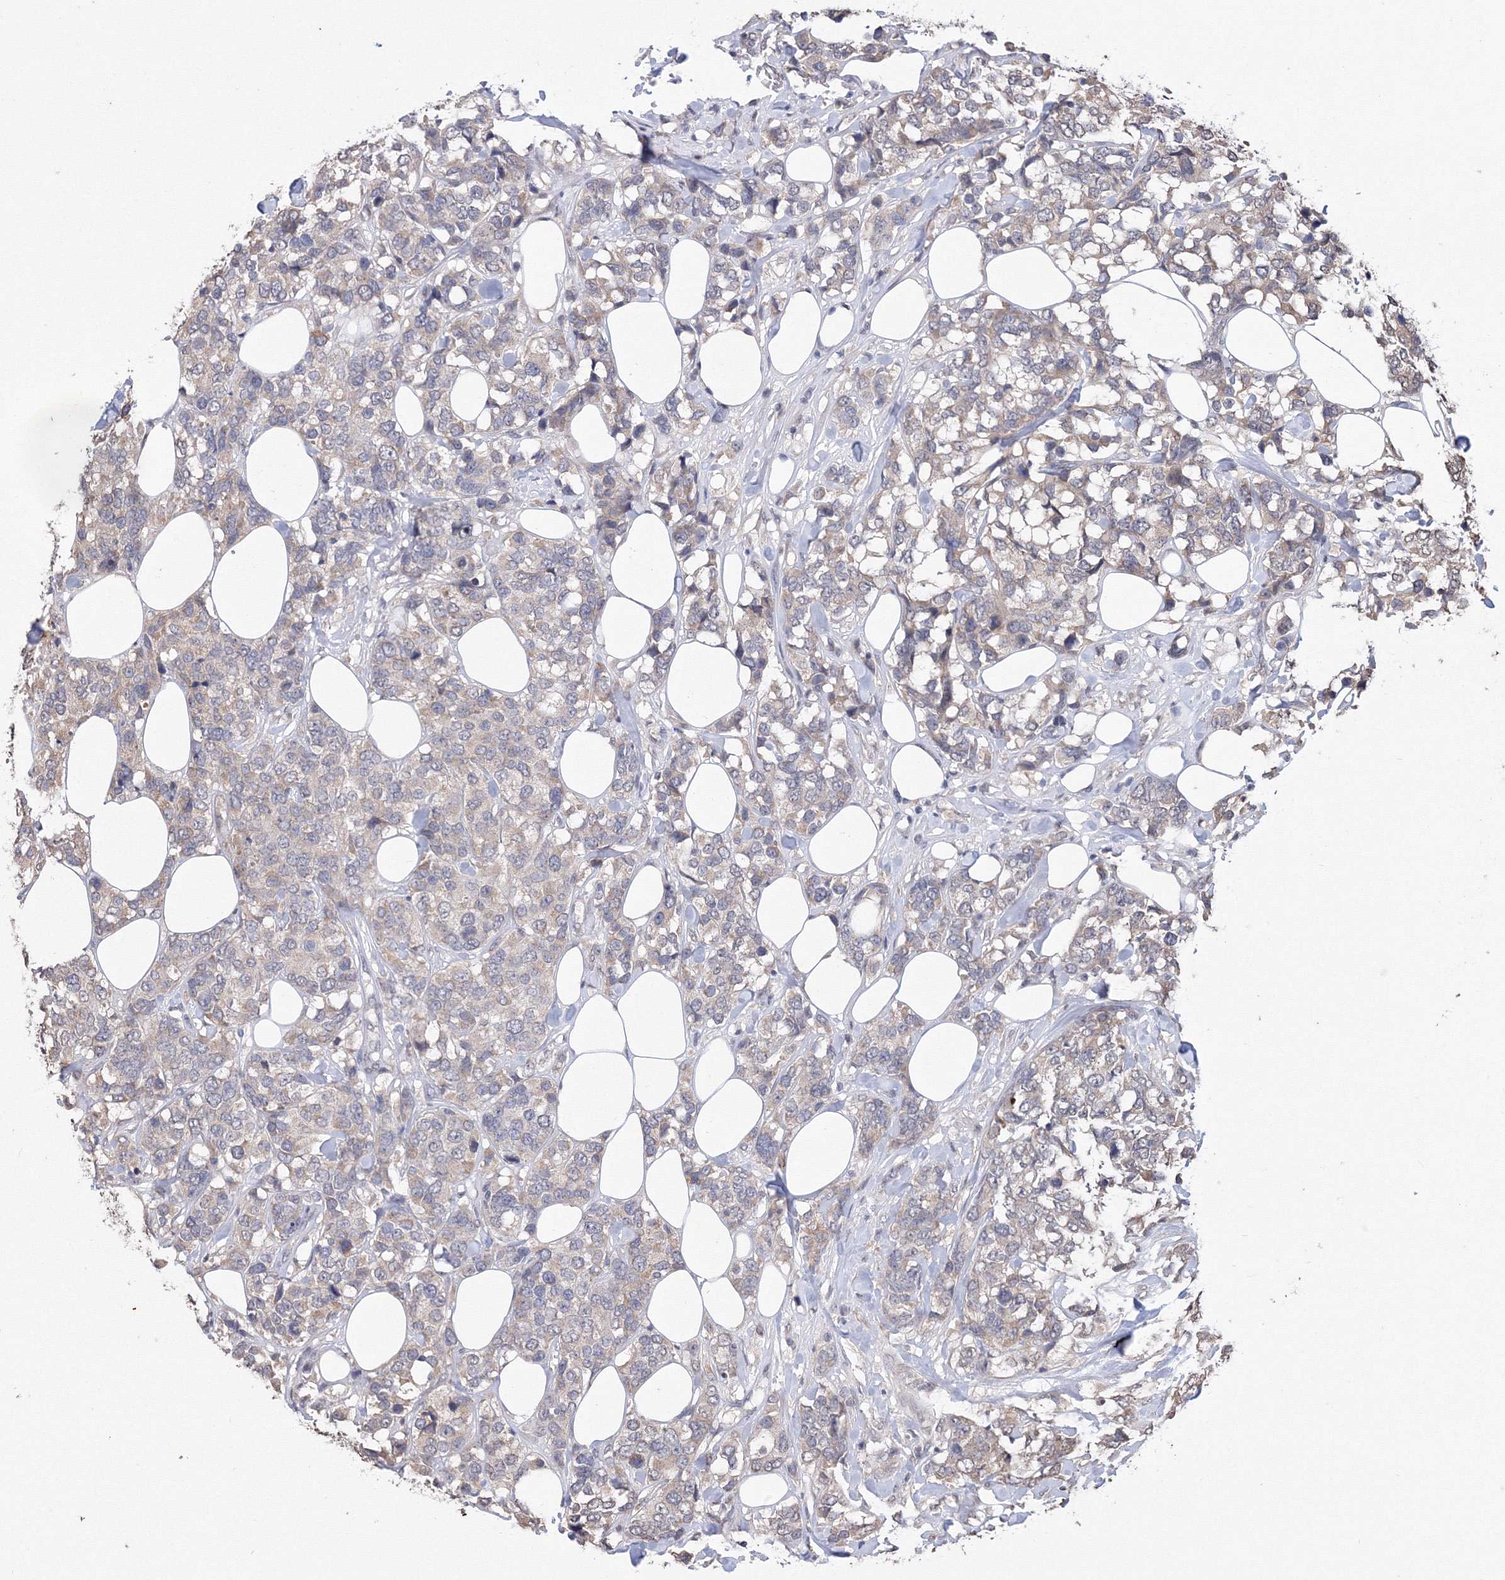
{"staining": {"intensity": "weak", "quantity": "<25%", "location": "cytoplasmic/membranous"}, "tissue": "breast cancer", "cell_type": "Tumor cells", "image_type": "cancer", "snomed": [{"axis": "morphology", "description": "Lobular carcinoma"}, {"axis": "topography", "description": "Breast"}], "caption": "DAB immunohistochemical staining of human breast cancer displays no significant staining in tumor cells.", "gene": "GPN1", "patient": {"sex": "female", "age": 59}}